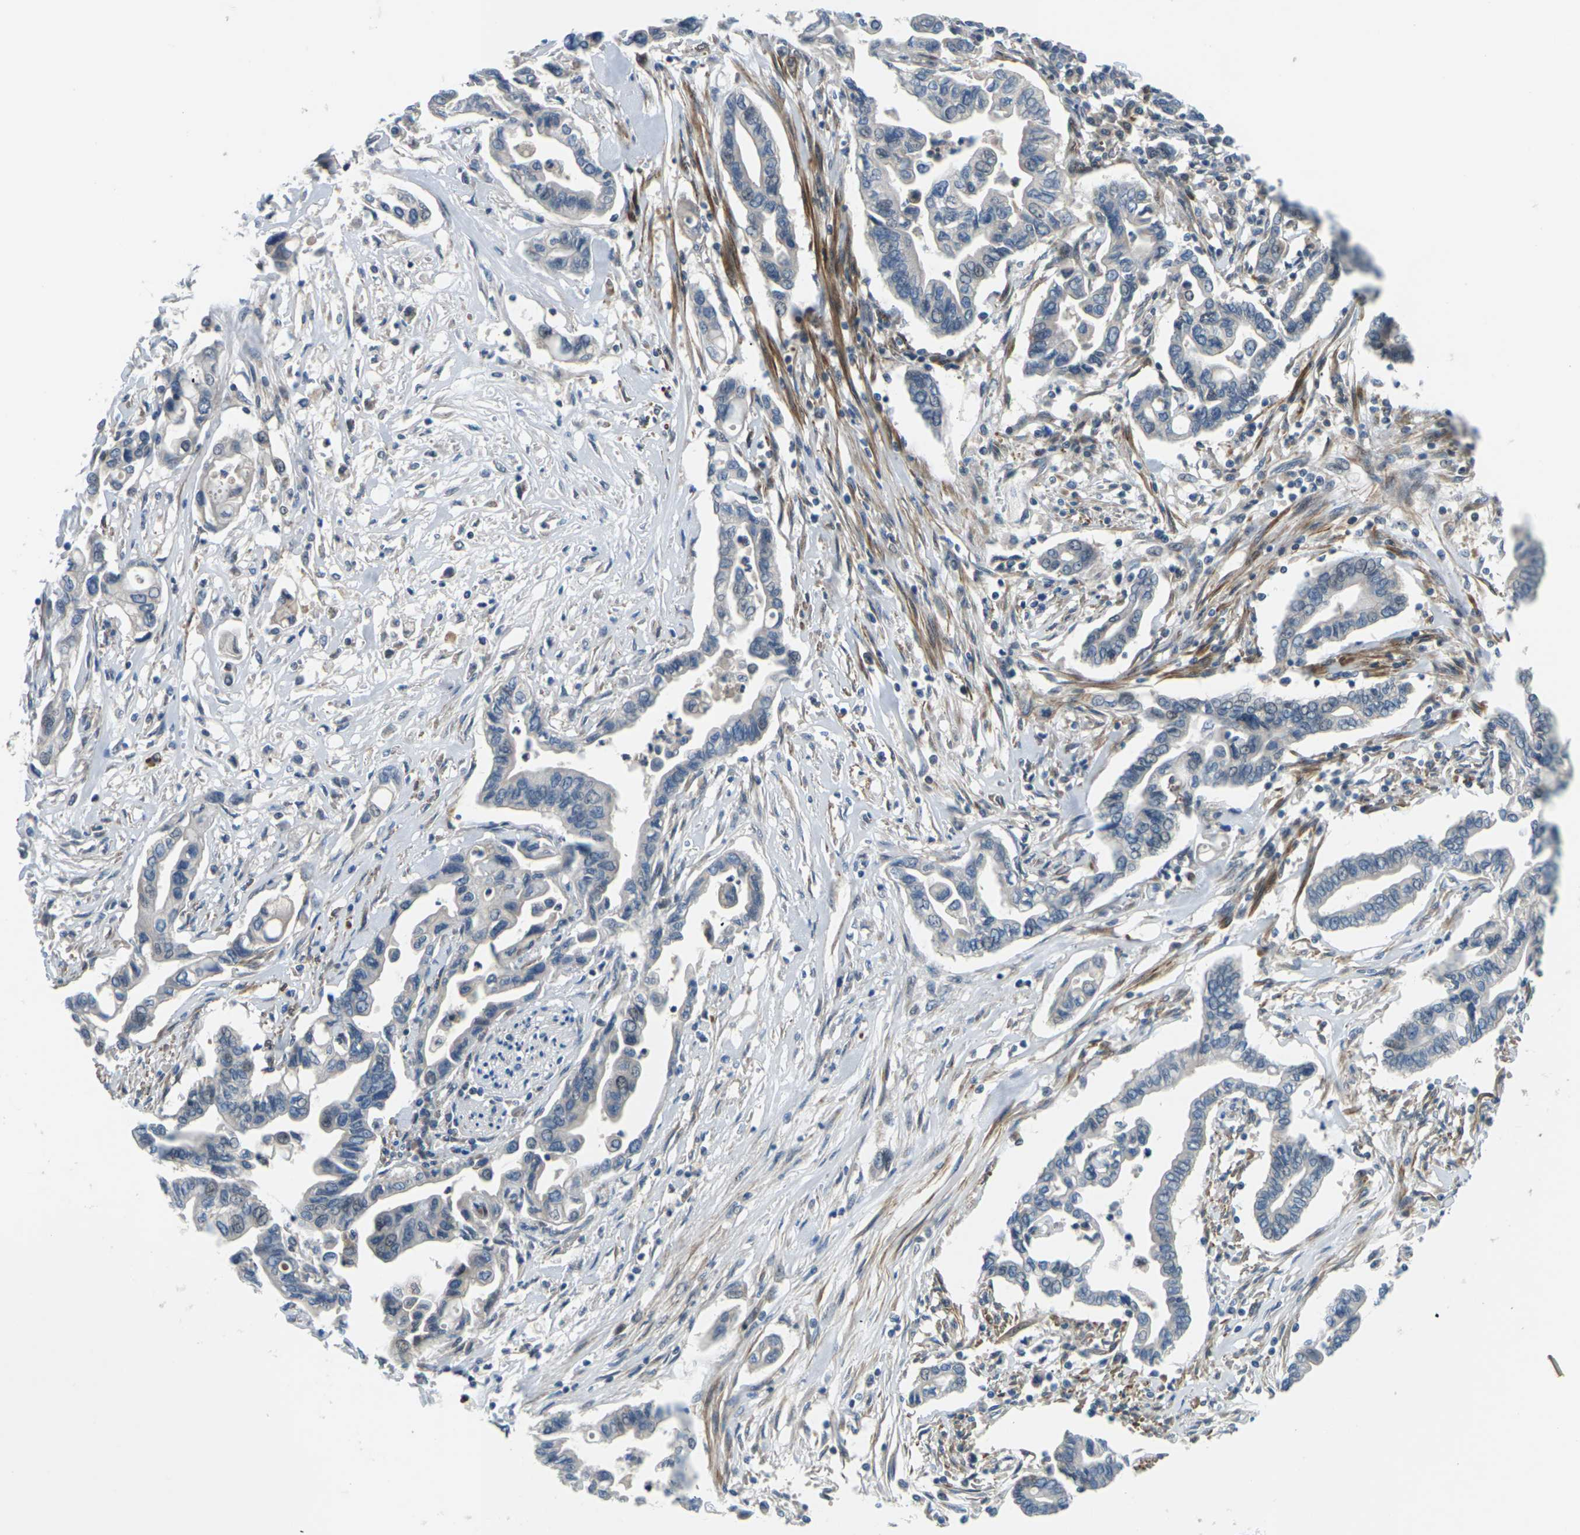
{"staining": {"intensity": "negative", "quantity": "none", "location": "none"}, "tissue": "pancreatic cancer", "cell_type": "Tumor cells", "image_type": "cancer", "snomed": [{"axis": "morphology", "description": "Adenocarcinoma, NOS"}, {"axis": "topography", "description": "Pancreas"}], "caption": "Immunohistochemistry (IHC) image of neoplastic tissue: human pancreatic cancer (adenocarcinoma) stained with DAB (3,3'-diaminobenzidine) displays no significant protein staining in tumor cells. (Stains: DAB (3,3'-diaminobenzidine) IHC with hematoxylin counter stain, Microscopy: brightfield microscopy at high magnification).", "gene": "SLC13A3", "patient": {"sex": "female", "age": 57}}